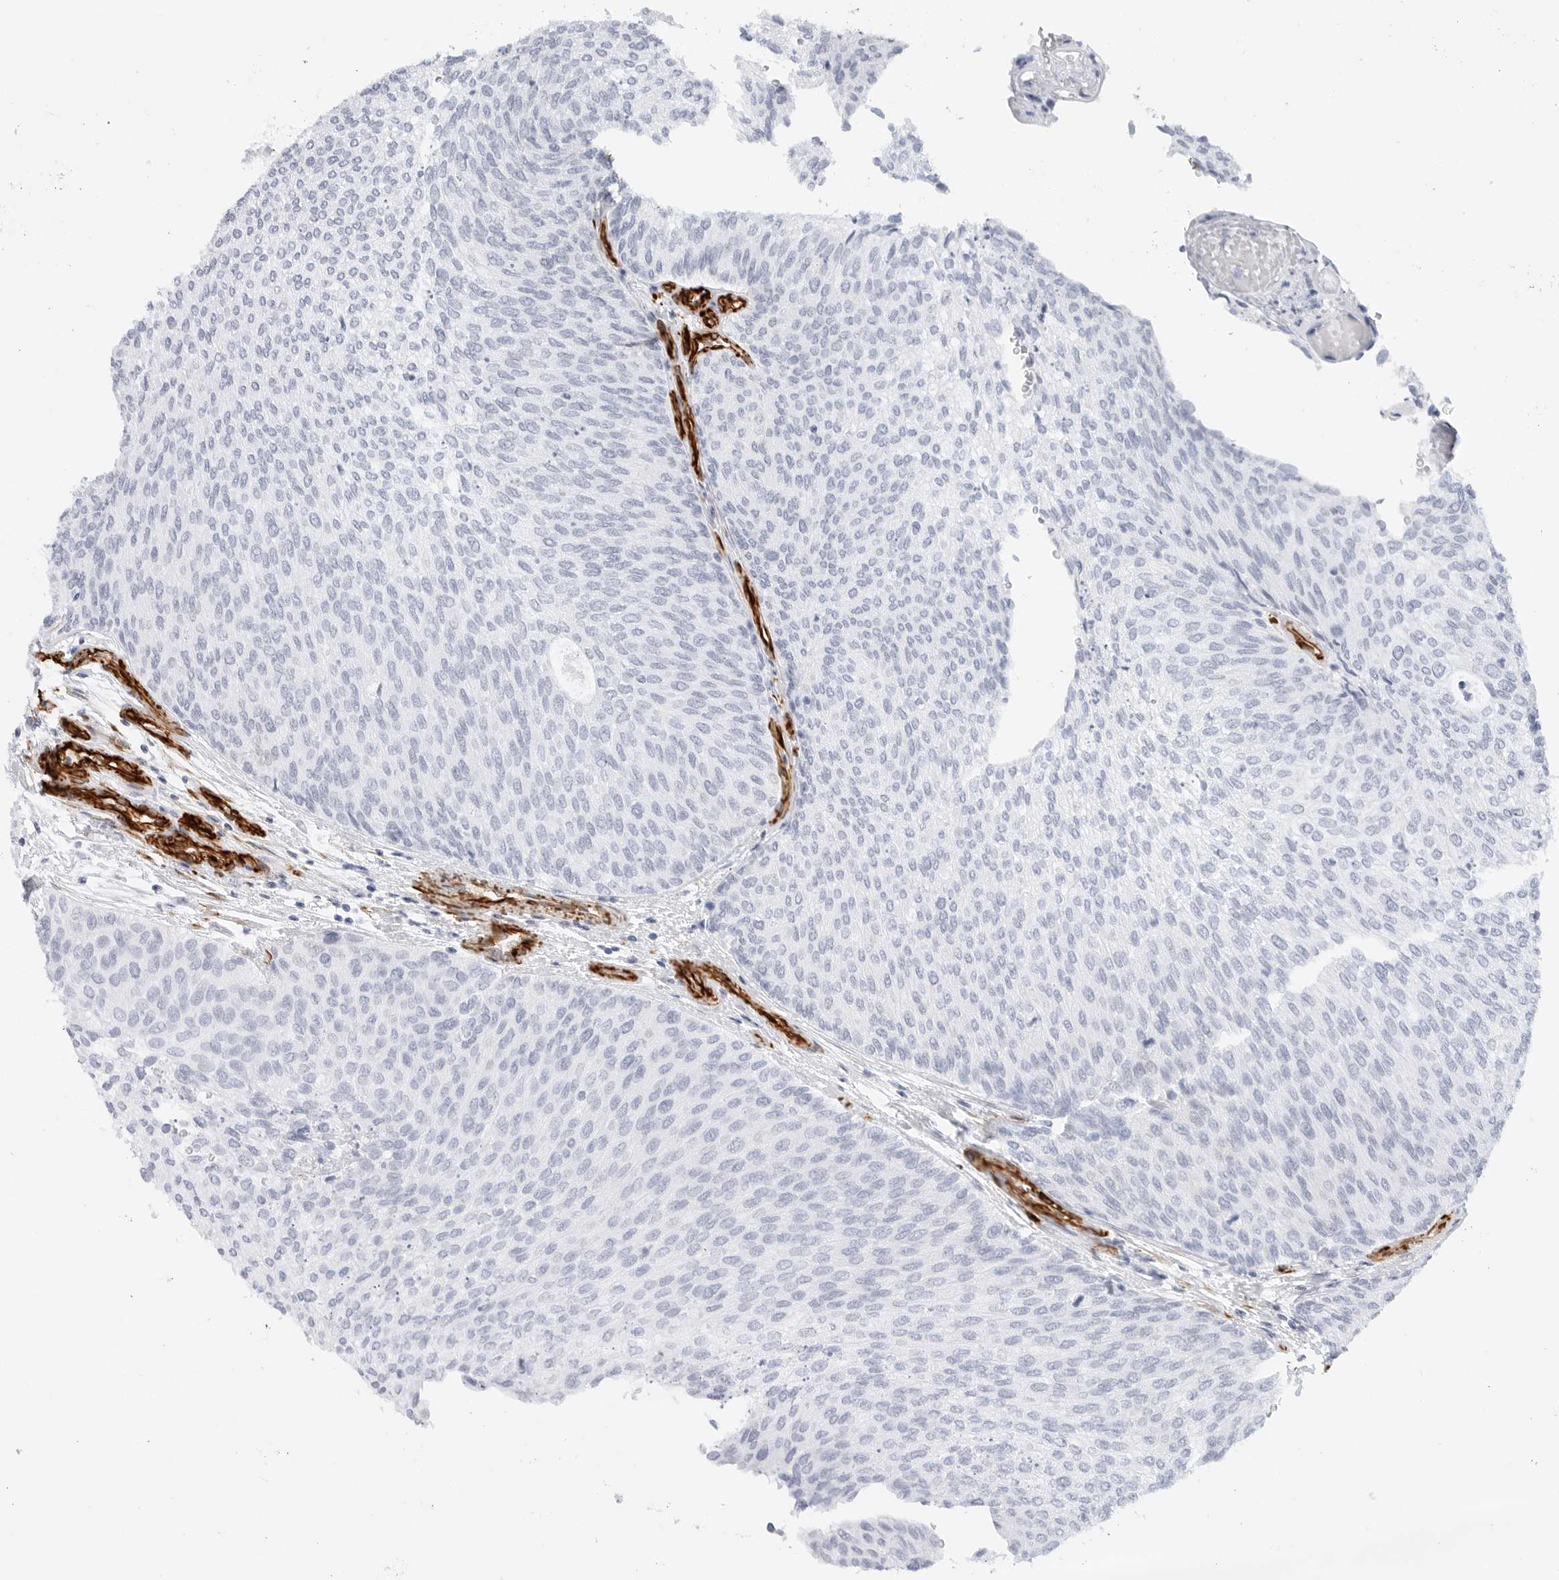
{"staining": {"intensity": "negative", "quantity": "none", "location": "none"}, "tissue": "urothelial cancer", "cell_type": "Tumor cells", "image_type": "cancer", "snomed": [{"axis": "morphology", "description": "Urothelial carcinoma, Low grade"}, {"axis": "topography", "description": "Urinary bladder"}], "caption": "Immunohistochemistry (IHC) histopathology image of low-grade urothelial carcinoma stained for a protein (brown), which displays no expression in tumor cells.", "gene": "NES", "patient": {"sex": "female", "age": 79}}